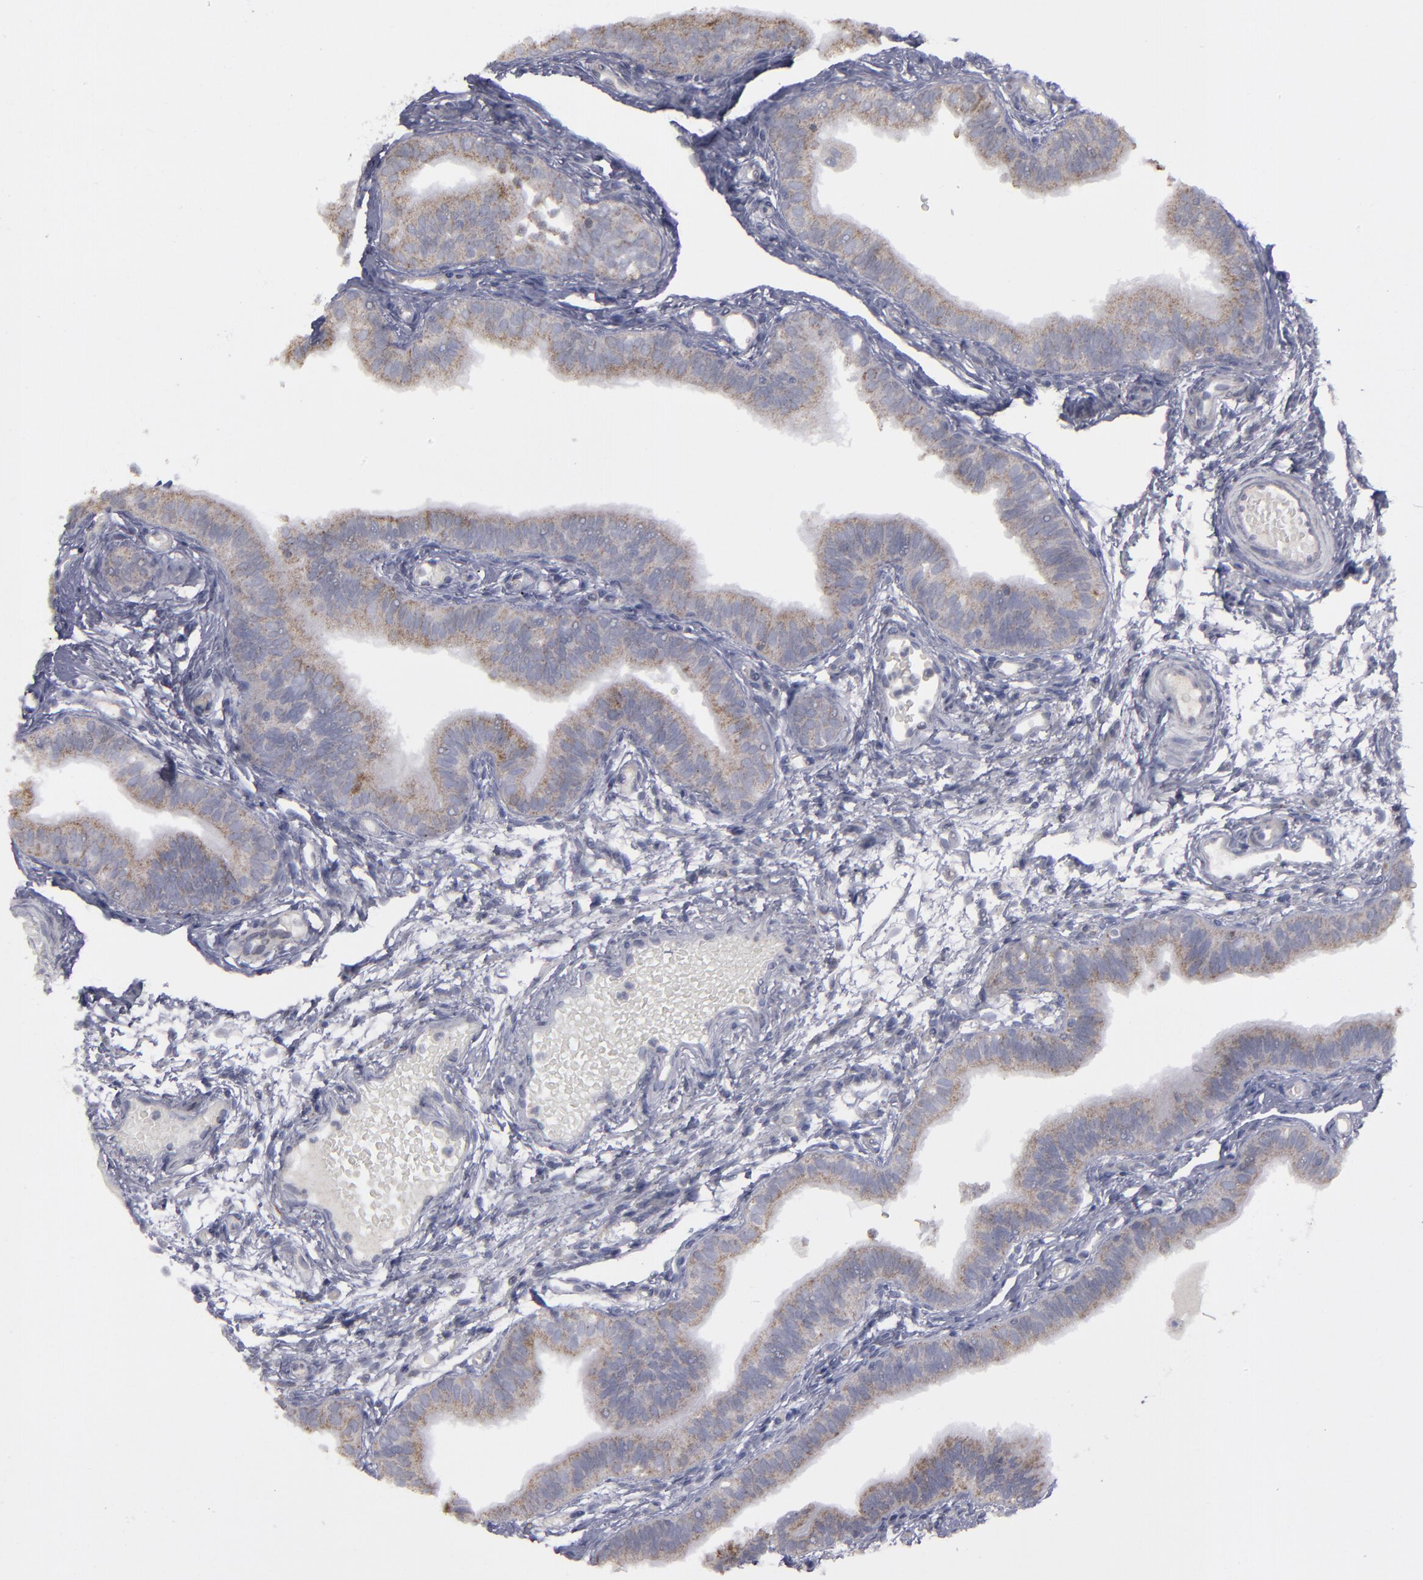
{"staining": {"intensity": "weak", "quantity": ">75%", "location": "cytoplasmic/membranous"}, "tissue": "fallopian tube", "cell_type": "Glandular cells", "image_type": "normal", "snomed": [{"axis": "morphology", "description": "Normal tissue, NOS"}, {"axis": "morphology", "description": "Dermoid, NOS"}, {"axis": "topography", "description": "Fallopian tube"}], "caption": "Weak cytoplasmic/membranous positivity is appreciated in approximately >75% of glandular cells in benign fallopian tube.", "gene": "MYOM2", "patient": {"sex": "female", "age": 33}}